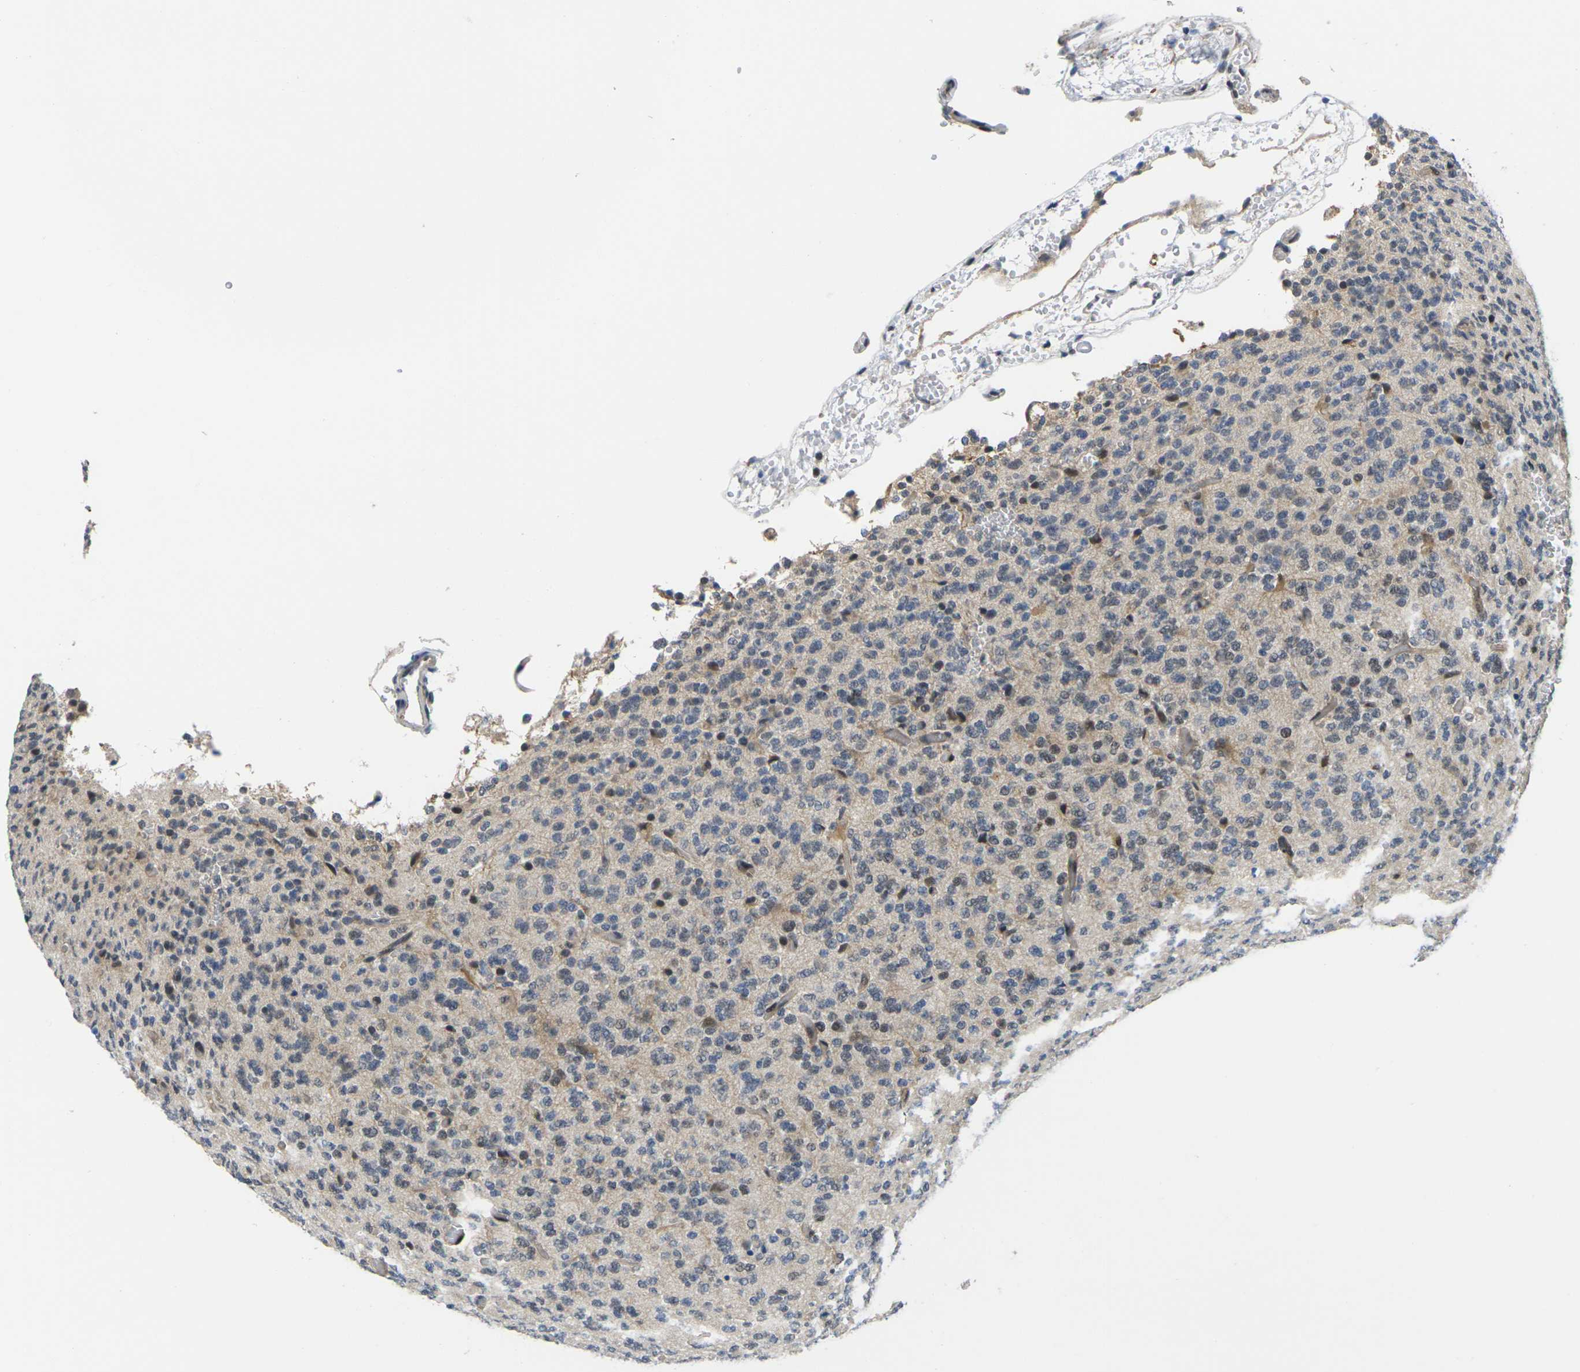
{"staining": {"intensity": "weak", "quantity": "<25%", "location": "cytoplasmic/membranous,nuclear"}, "tissue": "glioma", "cell_type": "Tumor cells", "image_type": "cancer", "snomed": [{"axis": "morphology", "description": "Glioma, malignant, Low grade"}, {"axis": "topography", "description": "Brain"}], "caption": "Tumor cells show no significant protein expression in malignant glioma (low-grade). (DAB (3,3'-diaminobenzidine) immunohistochemistry (IHC) visualized using brightfield microscopy, high magnification).", "gene": "RBM7", "patient": {"sex": "male", "age": 38}}